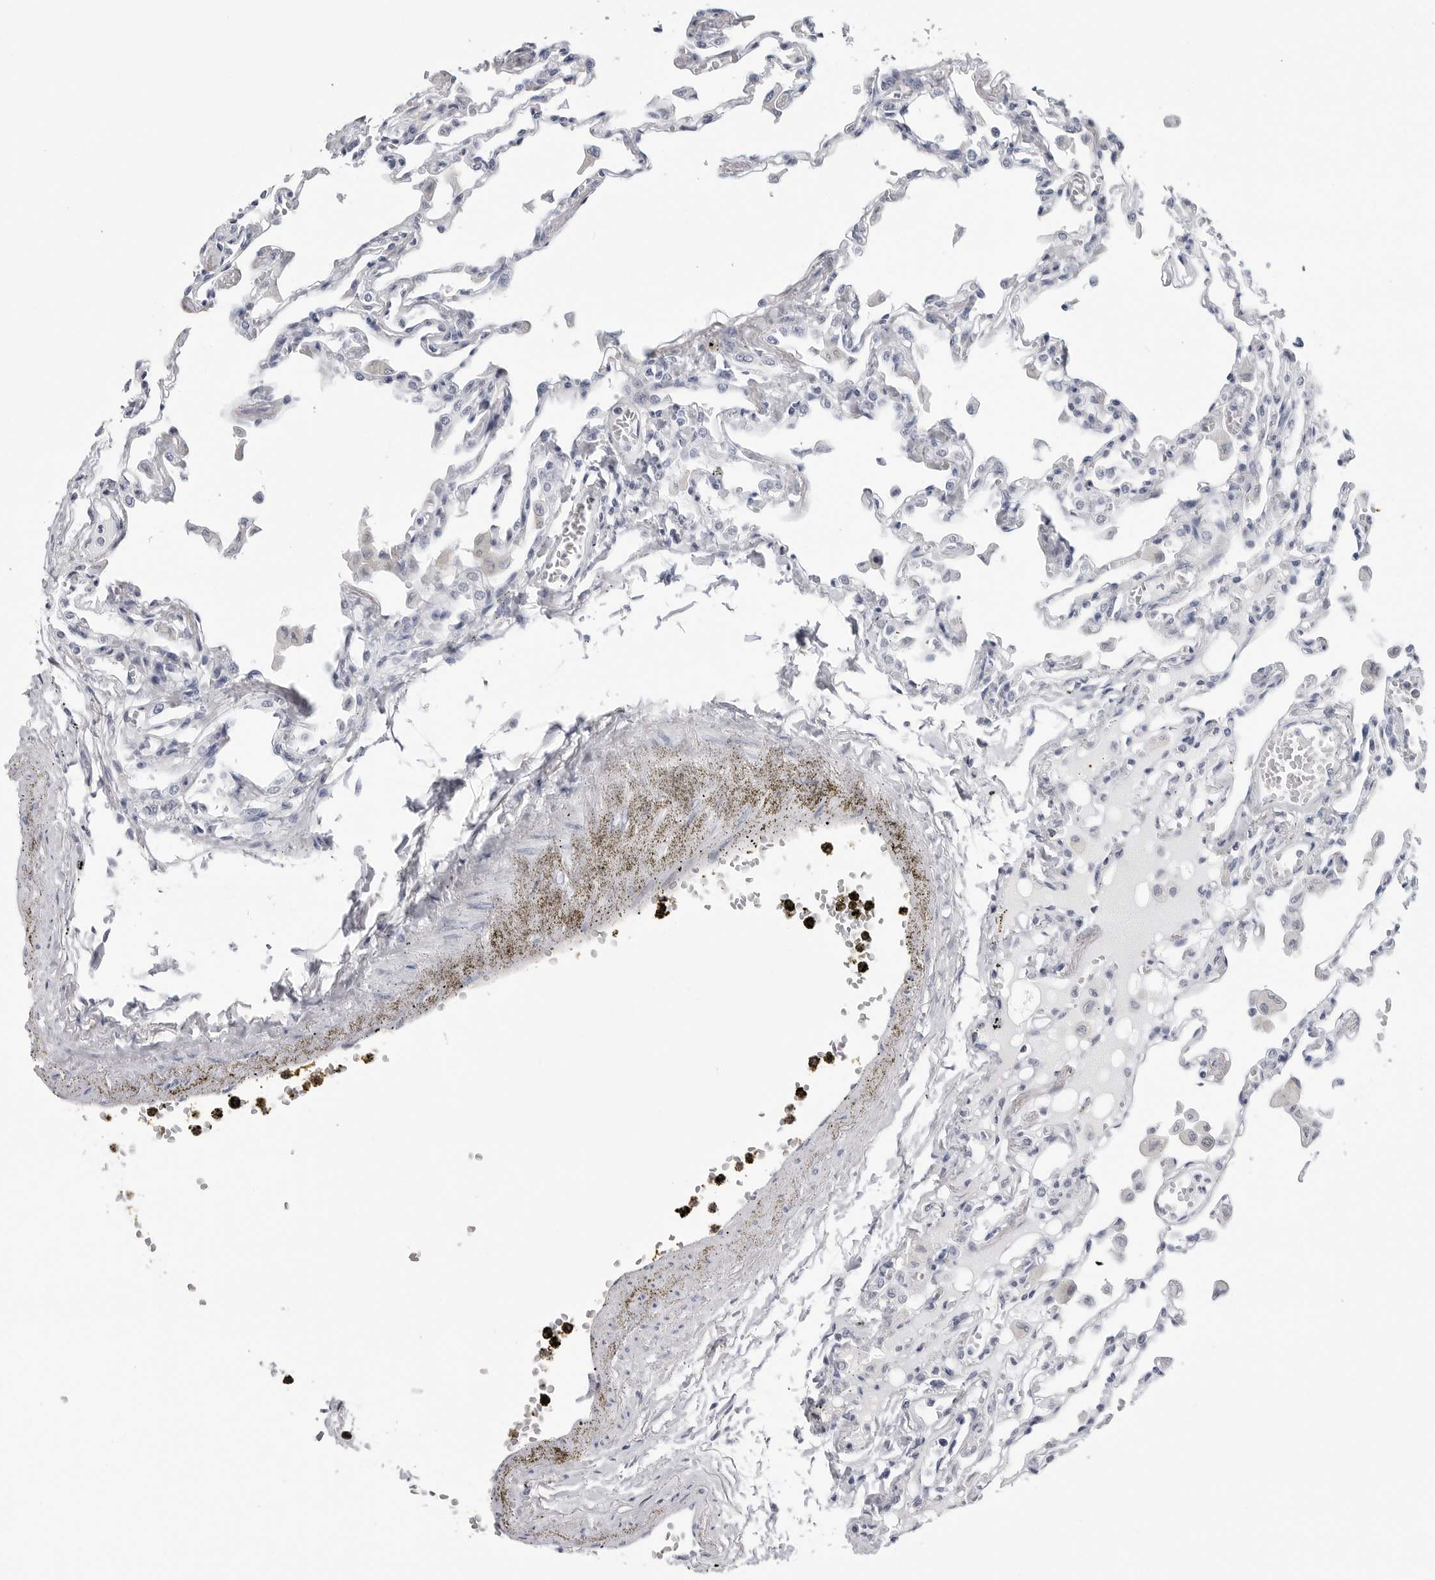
{"staining": {"intensity": "negative", "quantity": "none", "location": "none"}, "tissue": "lung", "cell_type": "Alveolar cells", "image_type": "normal", "snomed": [{"axis": "morphology", "description": "Normal tissue, NOS"}, {"axis": "topography", "description": "Bronchus"}, {"axis": "topography", "description": "Lung"}], "caption": "High power microscopy image of an IHC histopathology image of normal lung, revealing no significant staining in alveolar cells.", "gene": "PGA3", "patient": {"sex": "female", "age": 49}}